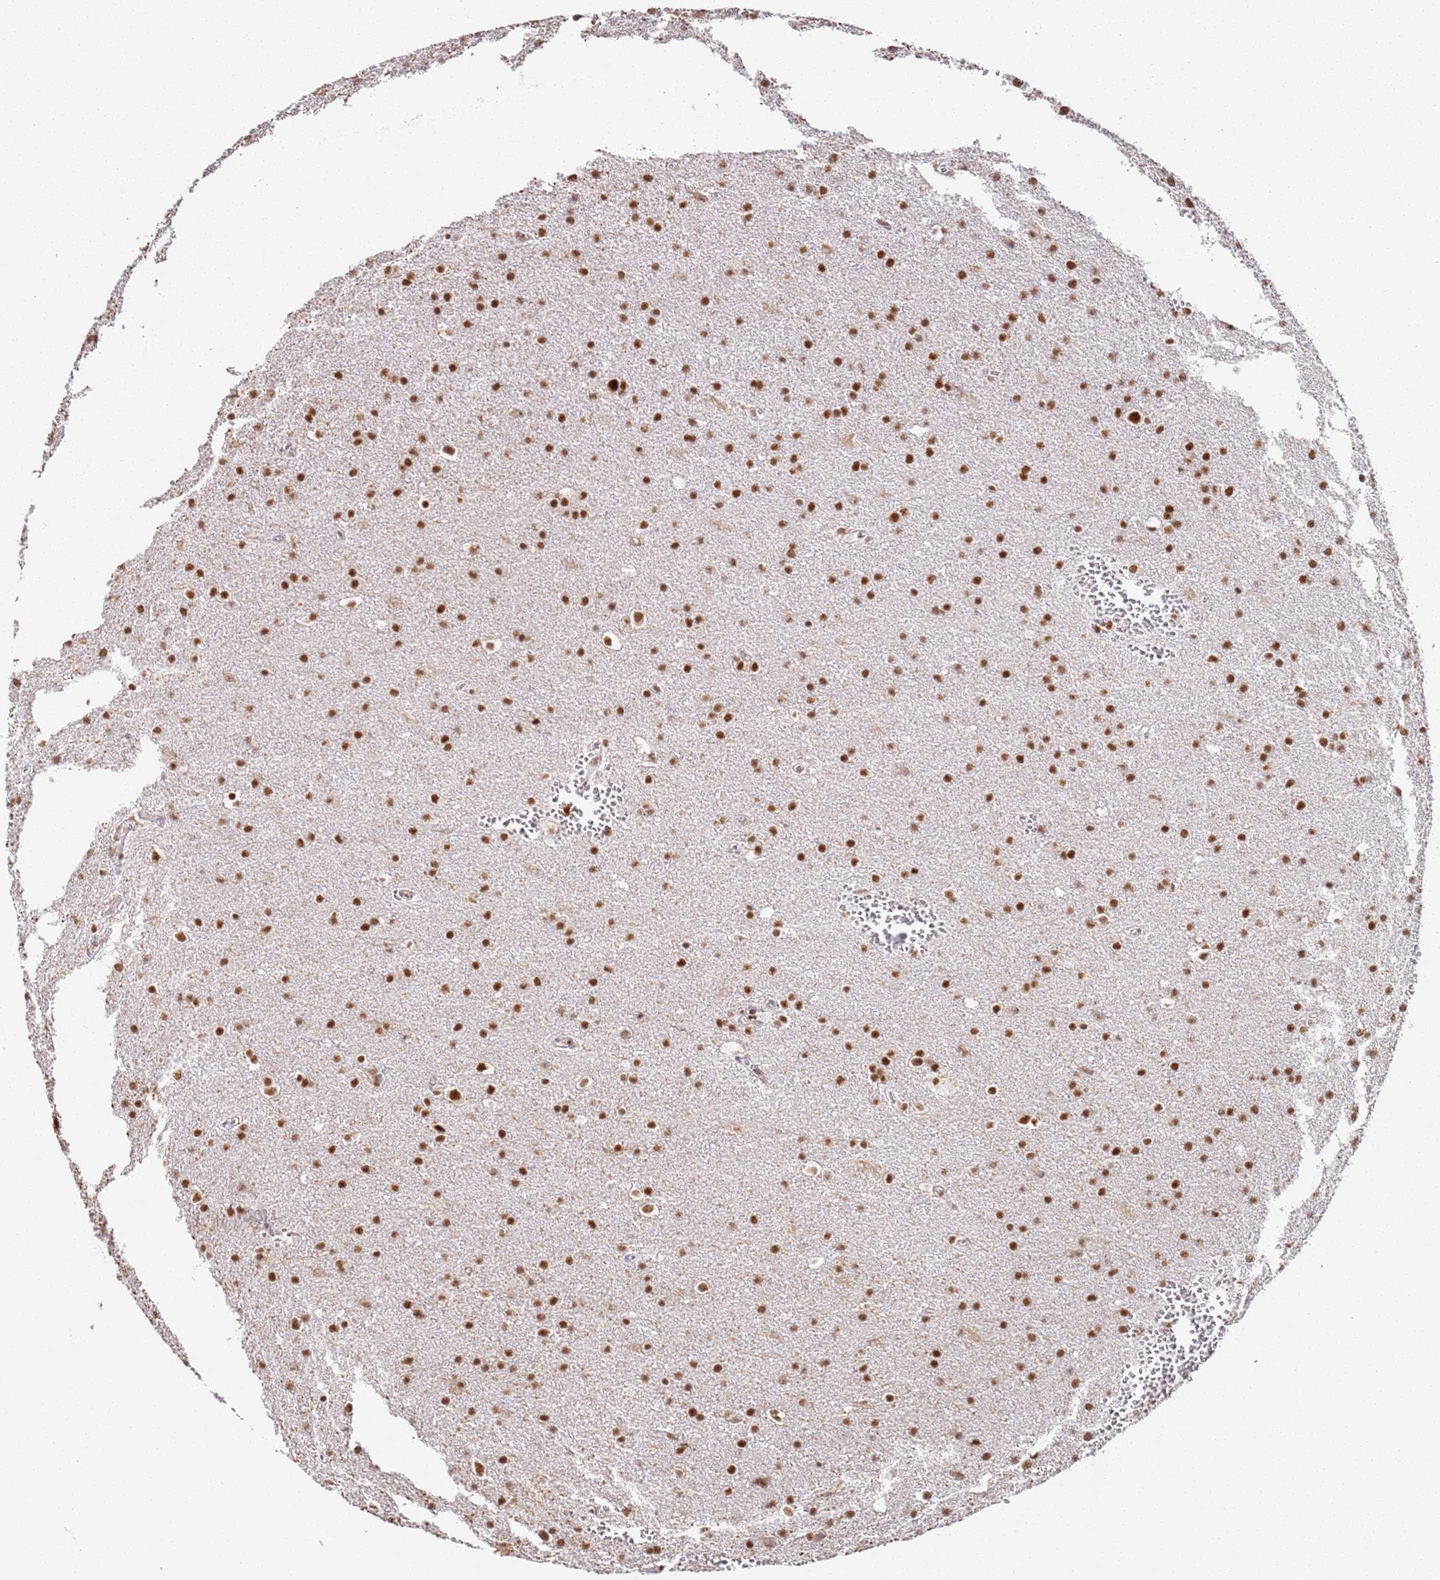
{"staining": {"intensity": "moderate", "quantity": ">75%", "location": "nuclear"}, "tissue": "glioma", "cell_type": "Tumor cells", "image_type": "cancer", "snomed": [{"axis": "morphology", "description": "Glioma, malignant, Low grade"}, {"axis": "topography", "description": "Brain"}], "caption": "The immunohistochemical stain highlights moderate nuclear expression in tumor cells of glioma tissue.", "gene": "AKAP8L", "patient": {"sex": "female", "age": 32}}